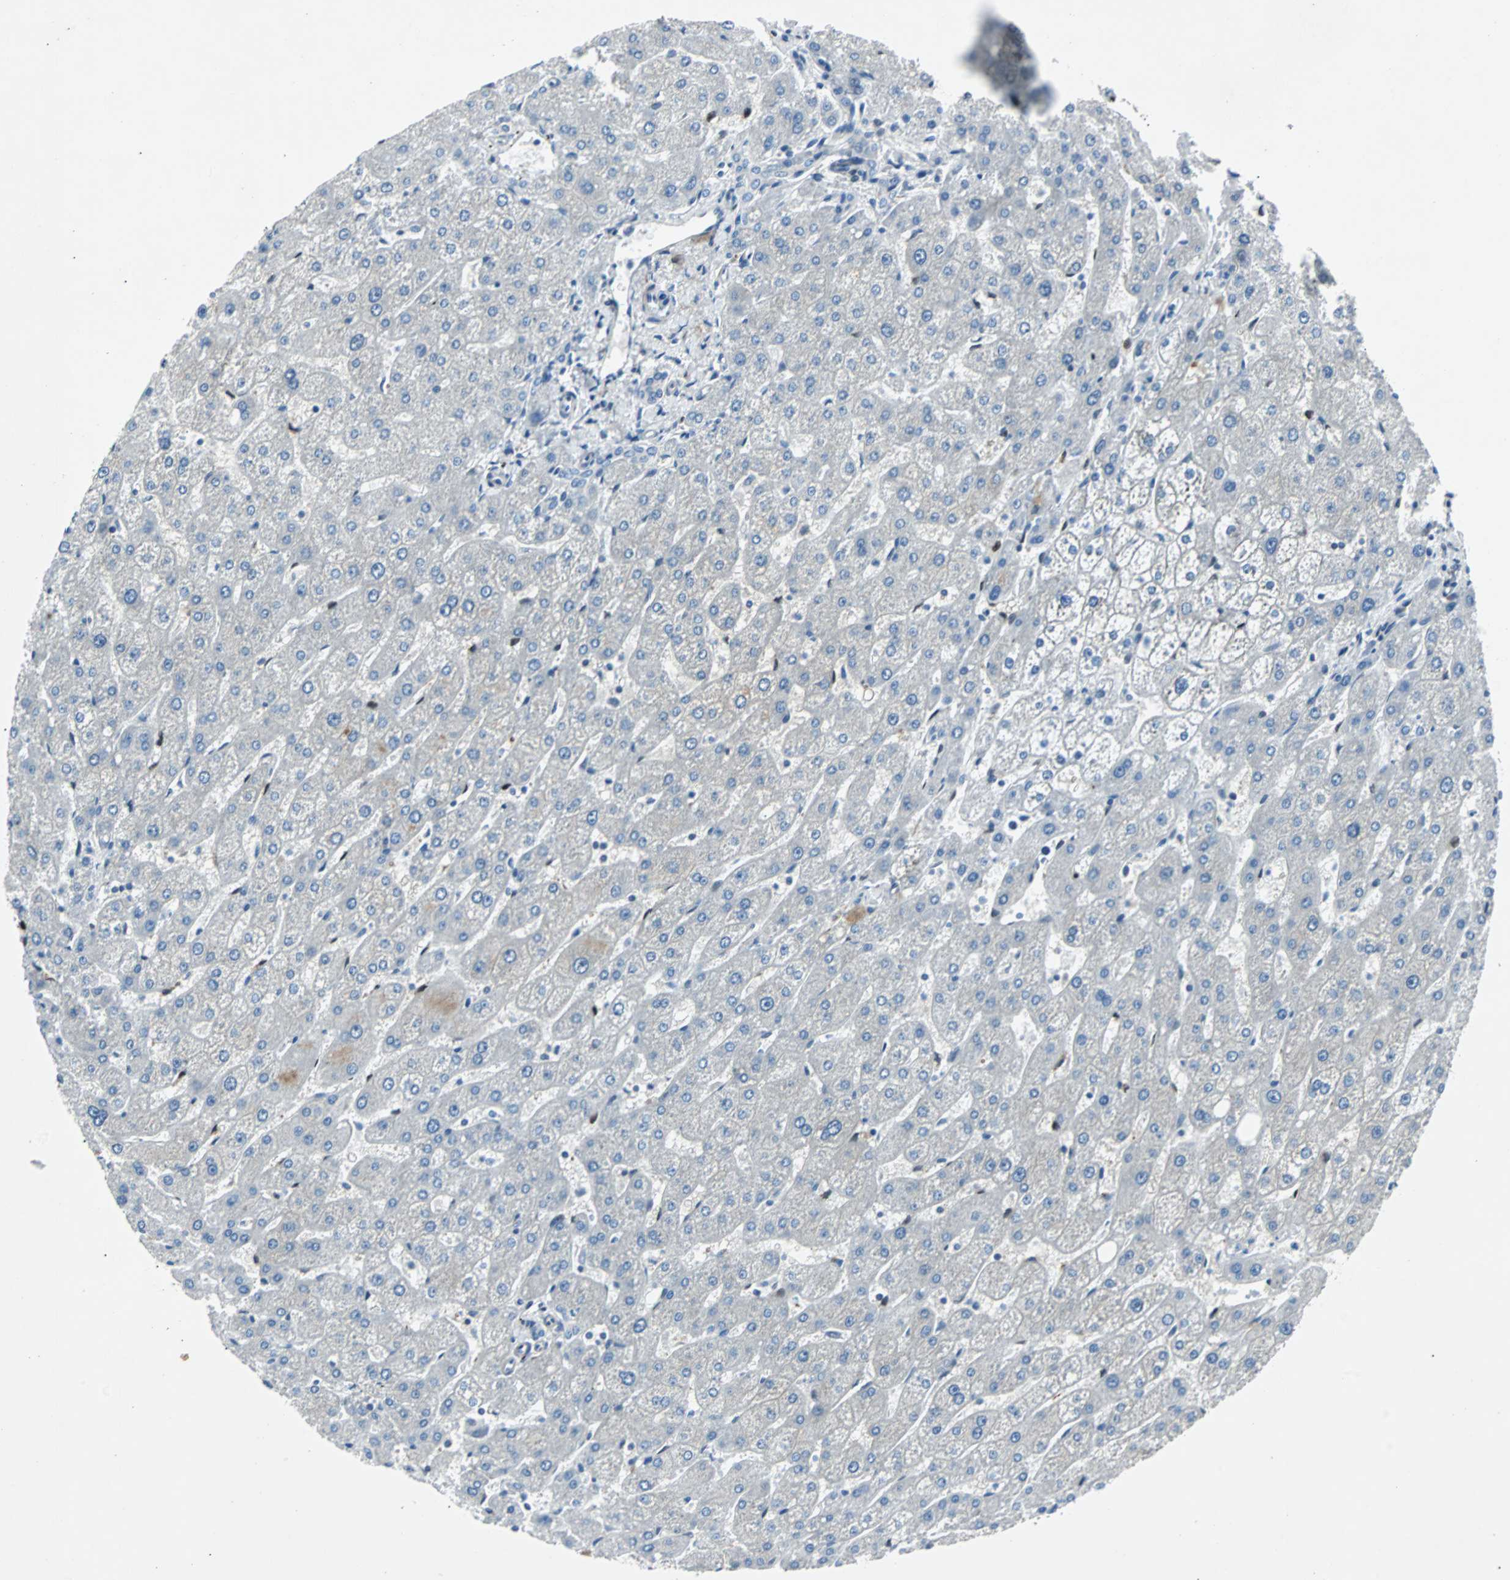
{"staining": {"intensity": "negative", "quantity": "none", "location": "none"}, "tissue": "liver", "cell_type": "Cholangiocytes", "image_type": "normal", "snomed": [{"axis": "morphology", "description": "Normal tissue, NOS"}, {"axis": "topography", "description": "Liver"}], "caption": "Immunohistochemical staining of unremarkable liver reveals no significant staining in cholangiocytes.", "gene": "BBC3", "patient": {"sex": "male", "age": 67}}